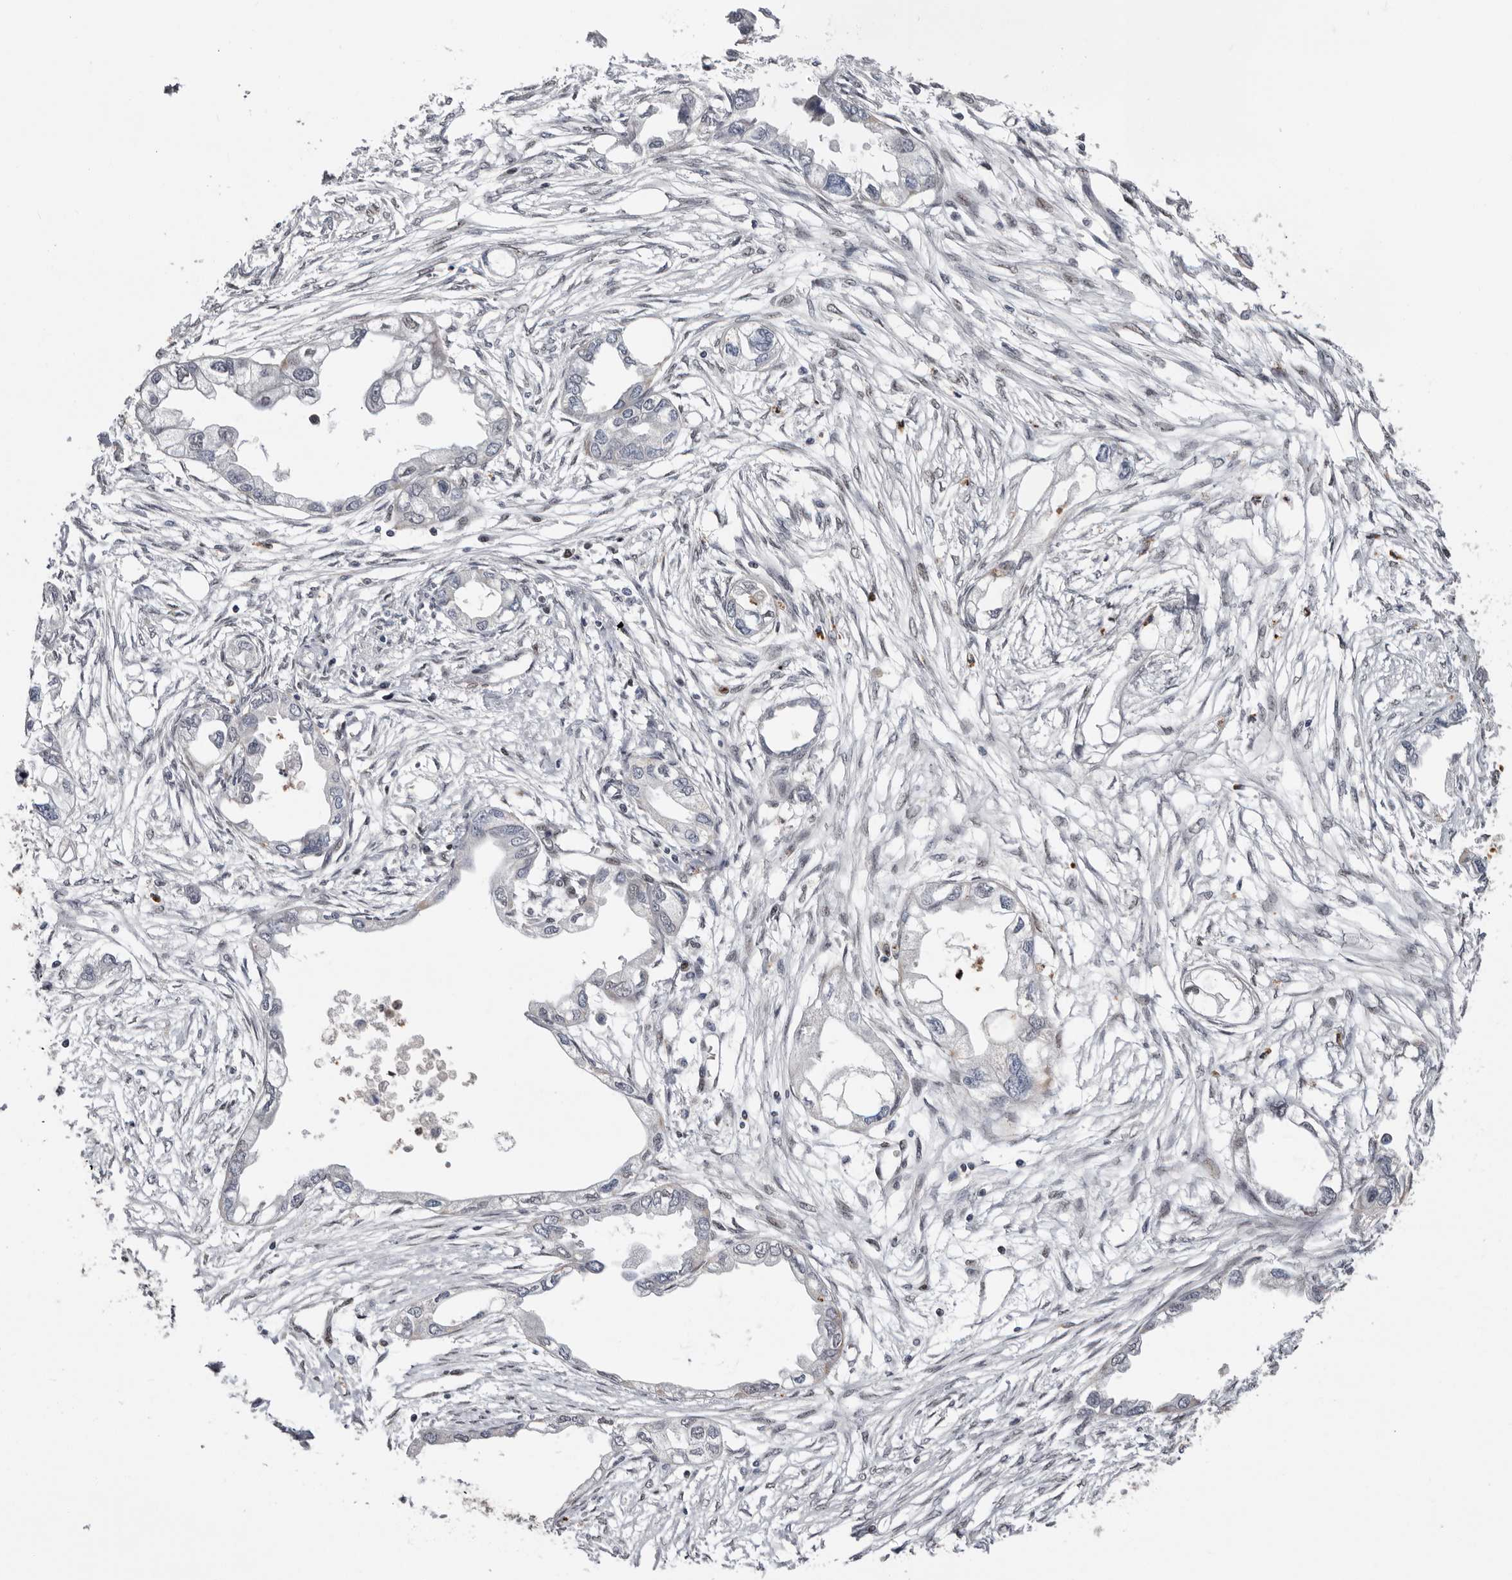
{"staining": {"intensity": "negative", "quantity": "none", "location": "none"}, "tissue": "endometrial cancer", "cell_type": "Tumor cells", "image_type": "cancer", "snomed": [{"axis": "morphology", "description": "Adenocarcinoma, NOS"}, {"axis": "morphology", "description": "Adenocarcinoma, metastatic, NOS"}, {"axis": "topography", "description": "Adipose tissue"}, {"axis": "topography", "description": "Endometrium"}], "caption": "Immunohistochemical staining of human endometrial cancer exhibits no significant staining in tumor cells.", "gene": "SMAD7", "patient": {"sex": "female", "age": 67}}